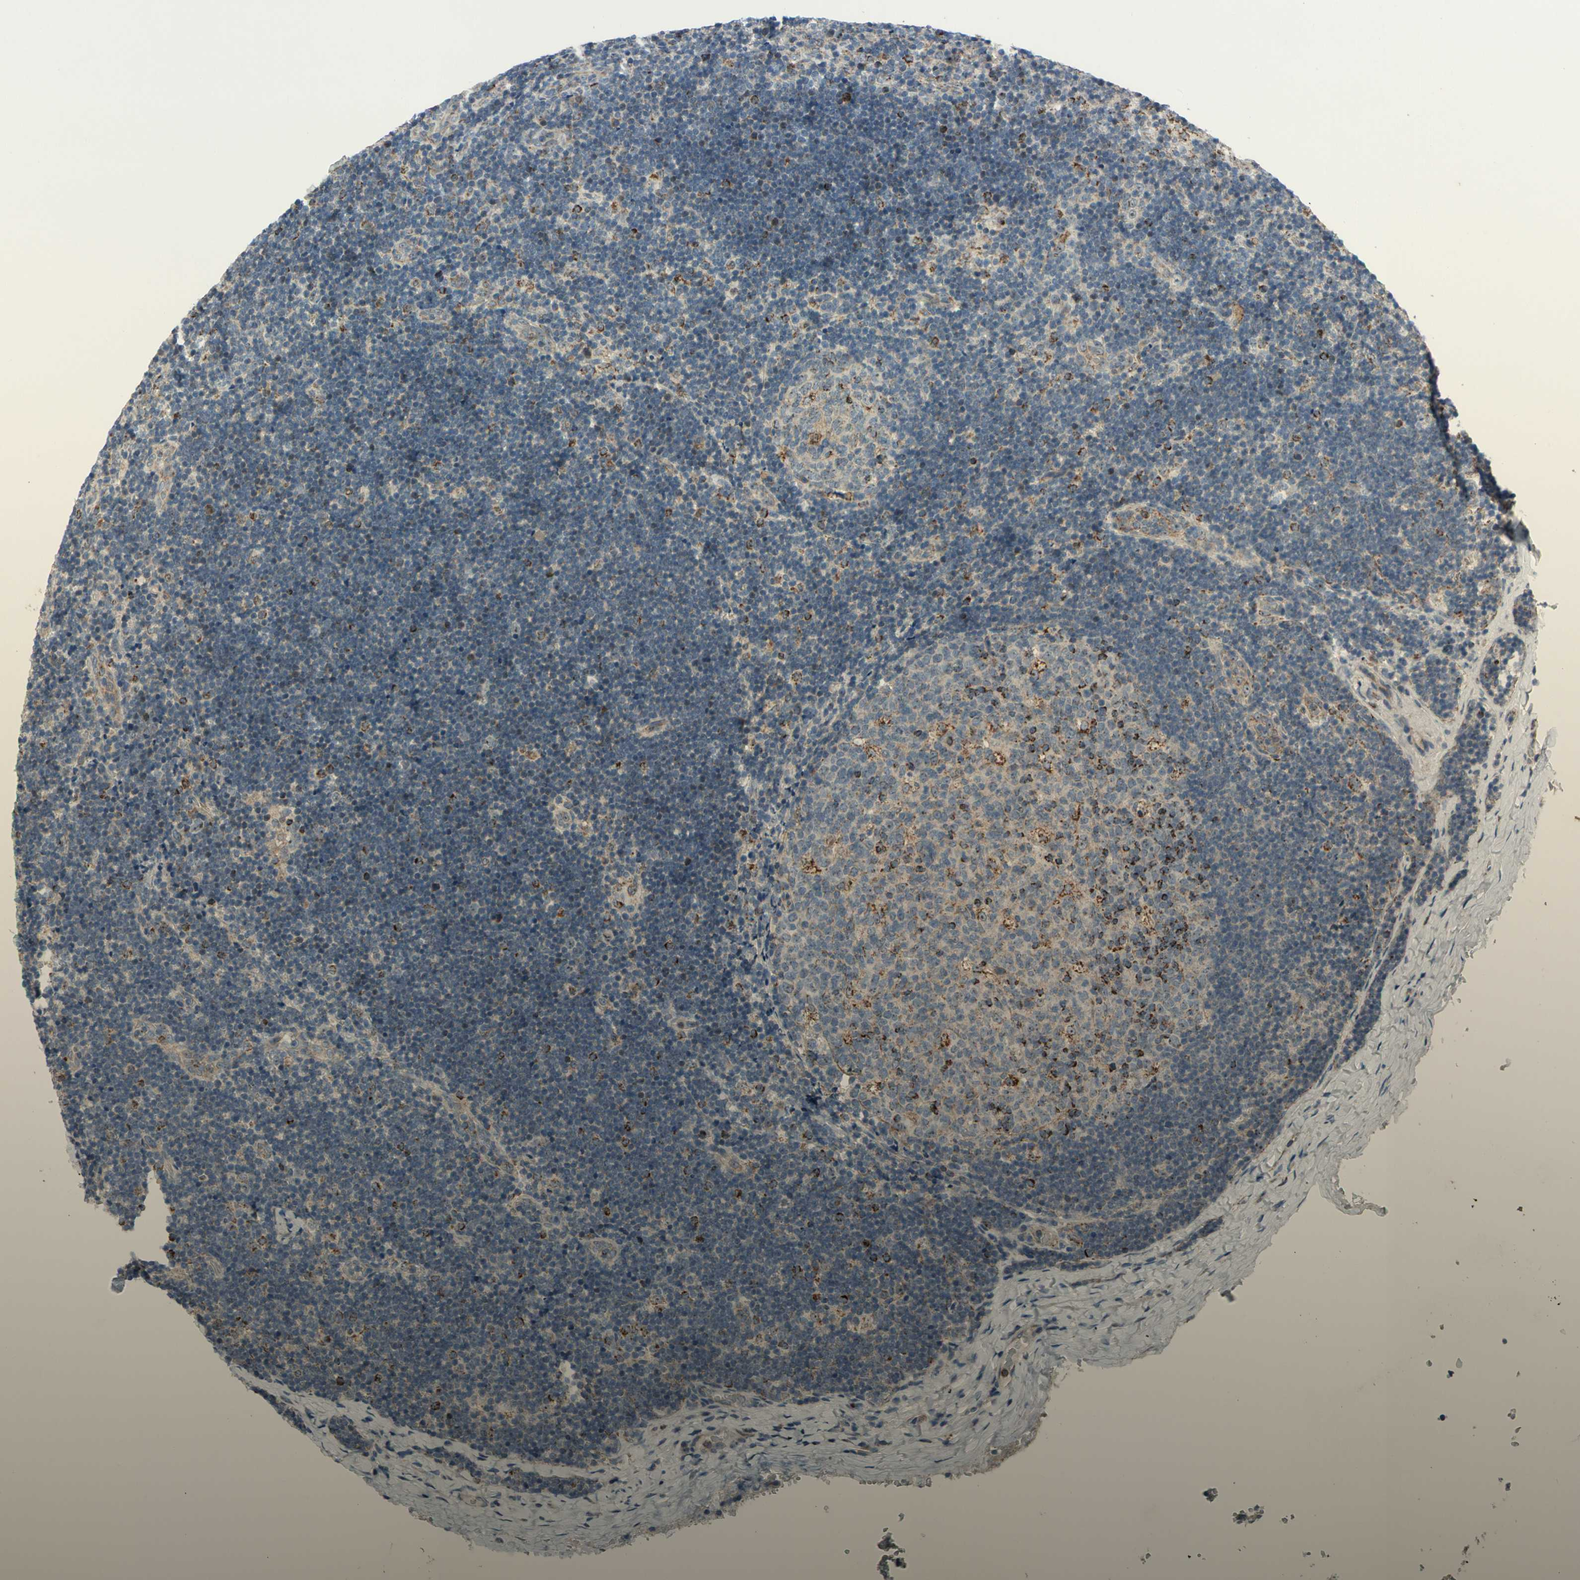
{"staining": {"intensity": "weak", "quantity": ">75%", "location": "cytoplasmic/membranous"}, "tissue": "lymph node", "cell_type": "Germinal center cells", "image_type": "normal", "snomed": [{"axis": "morphology", "description": "Normal tissue, NOS"}, {"axis": "topography", "description": "Lymph node"}], "caption": "Germinal center cells display low levels of weak cytoplasmic/membranous positivity in about >75% of cells in unremarkable human lymph node. The protein of interest is stained brown, and the nuclei are stained in blue (DAB IHC with brightfield microscopy, high magnification).", "gene": "CPT1A", "patient": {"sex": "female", "age": 14}}